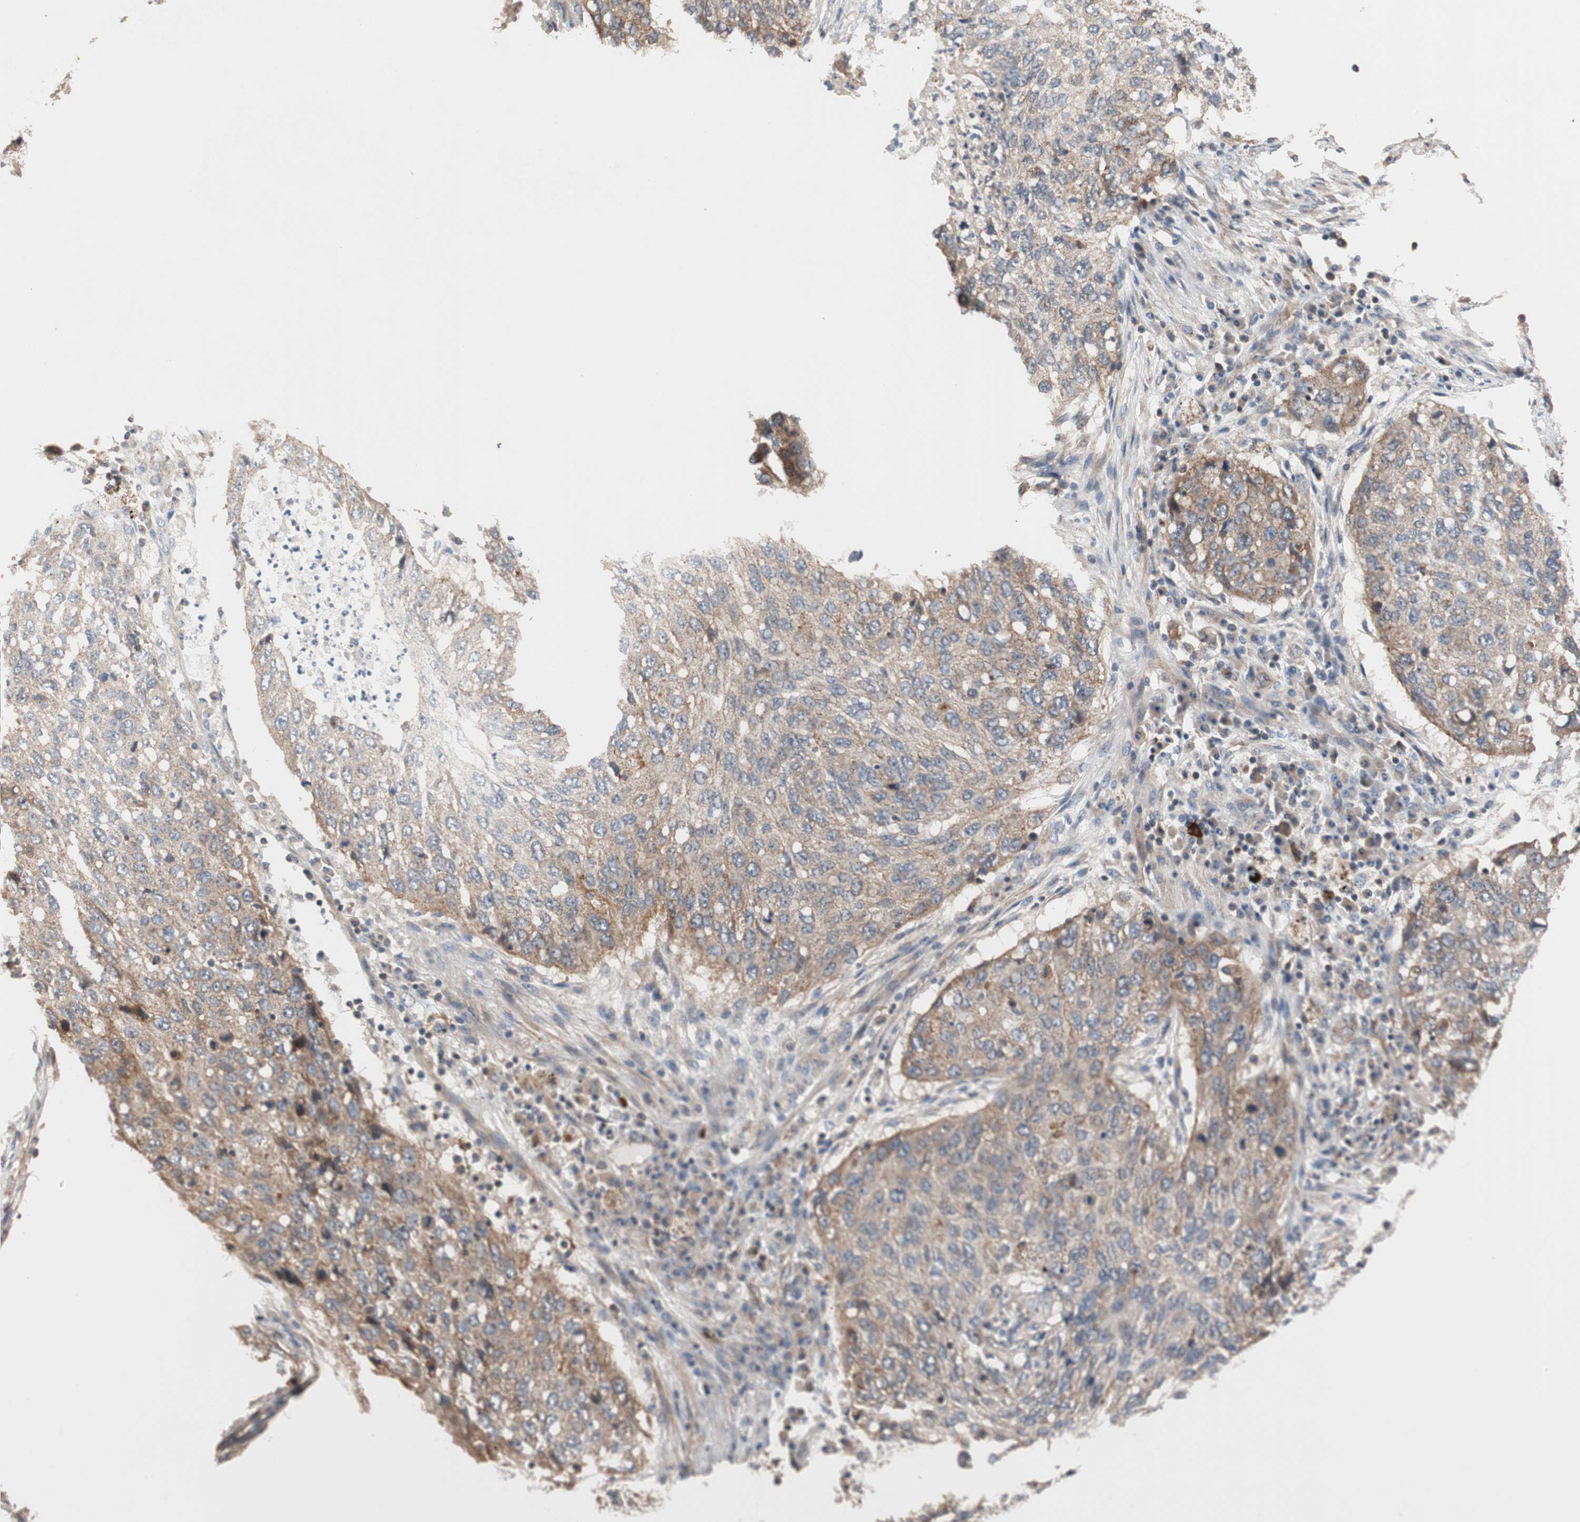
{"staining": {"intensity": "weak", "quantity": ">75%", "location": "cytoplasmic/membranous"}, "tissue": "lung cancer", "cell_type": "Tumor cells", "image_type": "cancer", "snomed": [{"axis": "morphology", "description": "Squamous cell carcinoma, NOS"}, {"axis": "topography", "description": "Lung"}], "caption": "Immunohistochemical staining of squamous cell carcinoma (lung) shows weak cytoplasmic/membranous protein staining in approximately >75% of tumor cells.", "gene": "MAP4K2", "patient": {"sex": "female", "age": 63}}